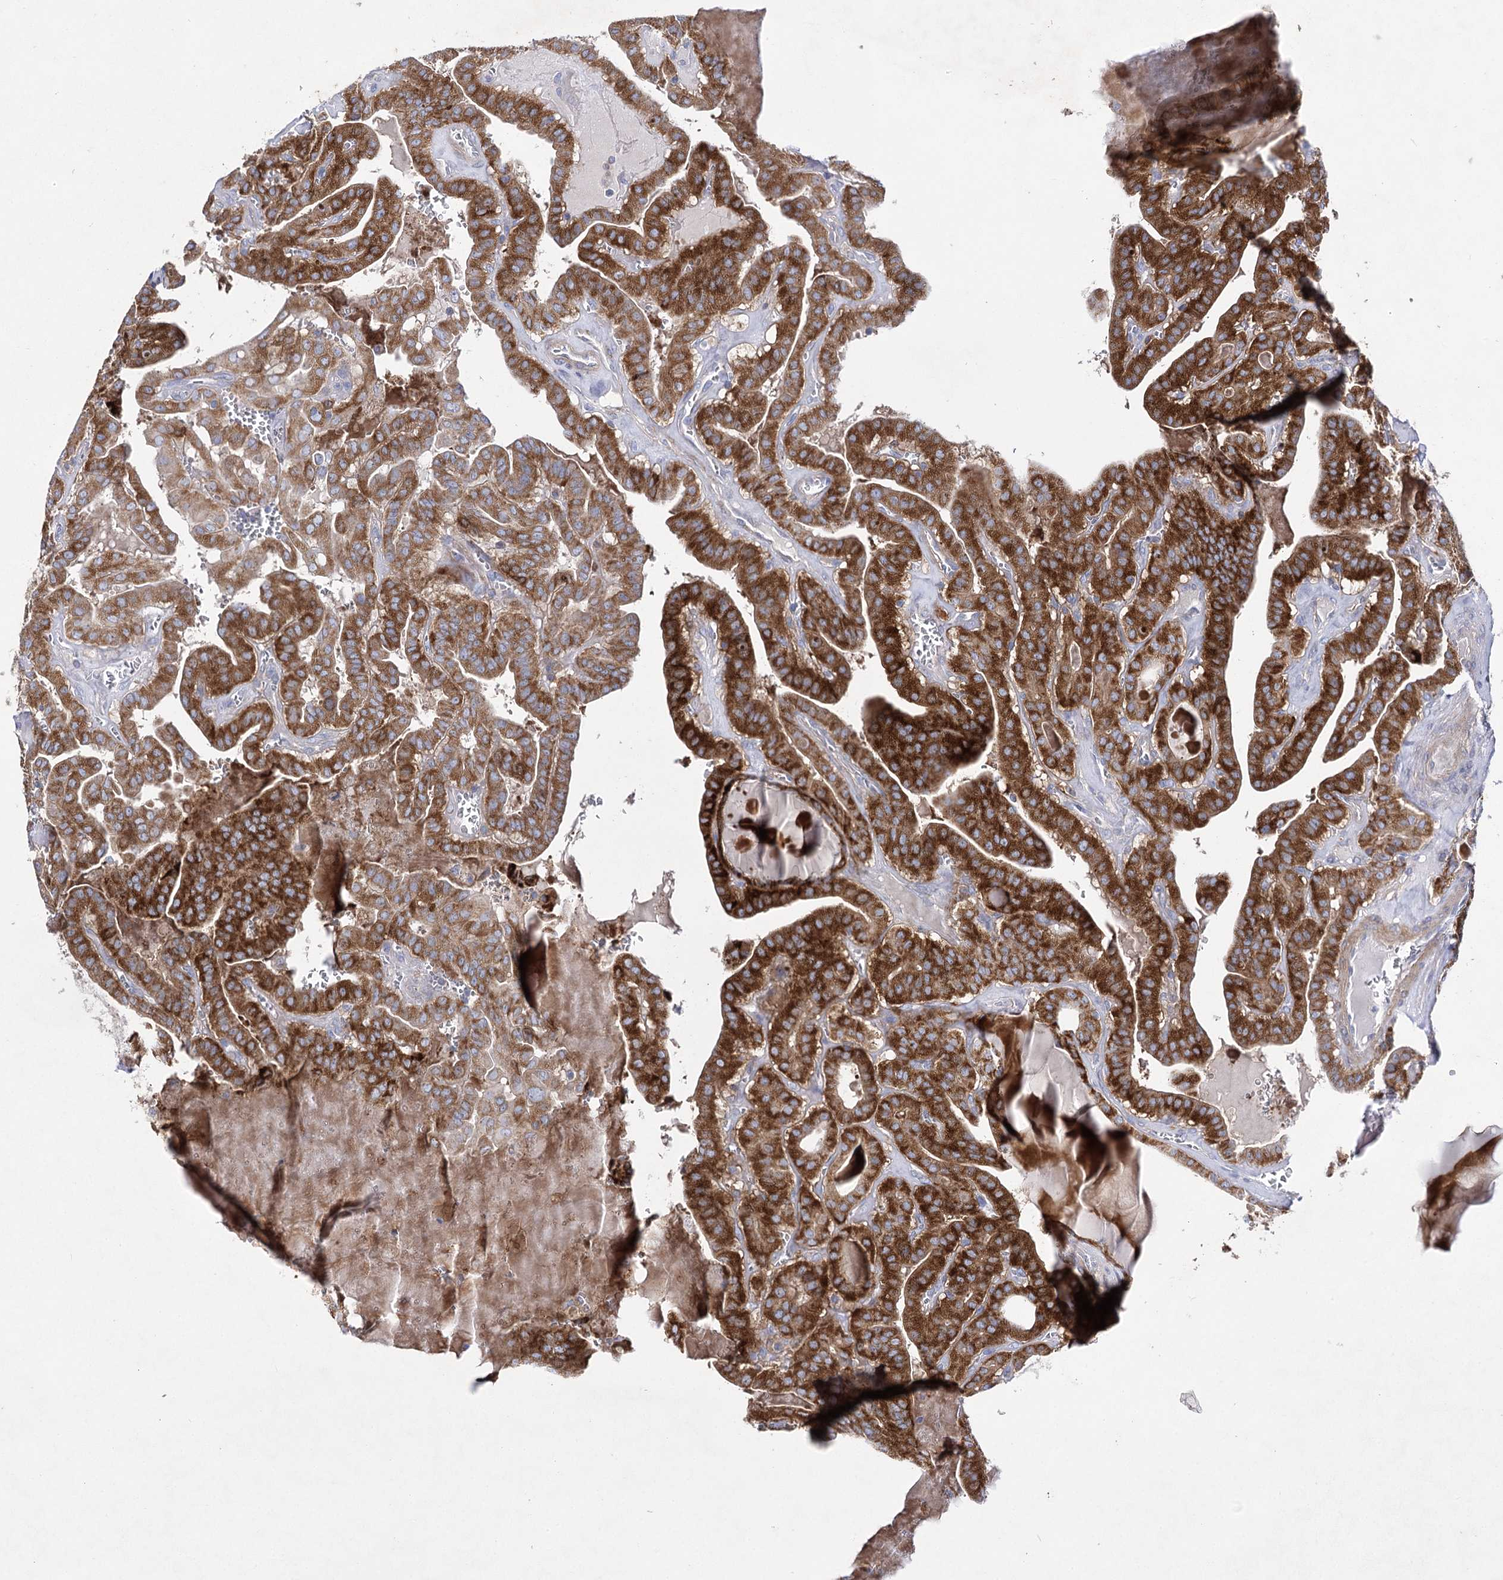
{"staining": {"intensity": "strong", "quantity": ">75%", "location": "cytoplasmic/membranous"}, "tissue": "thyroid cancer", "cell_type": "Tumor cells", "image_type": "cancer", "snomed": [{"axis": "morphology", "description": "Papillary adenocarcinoma, NOS"}, {"axis": "topography", "description": "Thyroid gland"}], "caption": "Immunohistochemistry staining of papillary adenocarcinoma (thyroid), which shows high levels of strong cytoplasmic/membranous positivity in approximately >75% of tumor cells indicating strong cytoplasmic/membranous protein positivity. The staining was performed using DAB (3,3'-diaminobenzidine) (brown) for protein detection and nuclei were counterstained in hematoxylin (blue).", "gene": "COX15", "patient": {"sex": "male", "age": 52}}